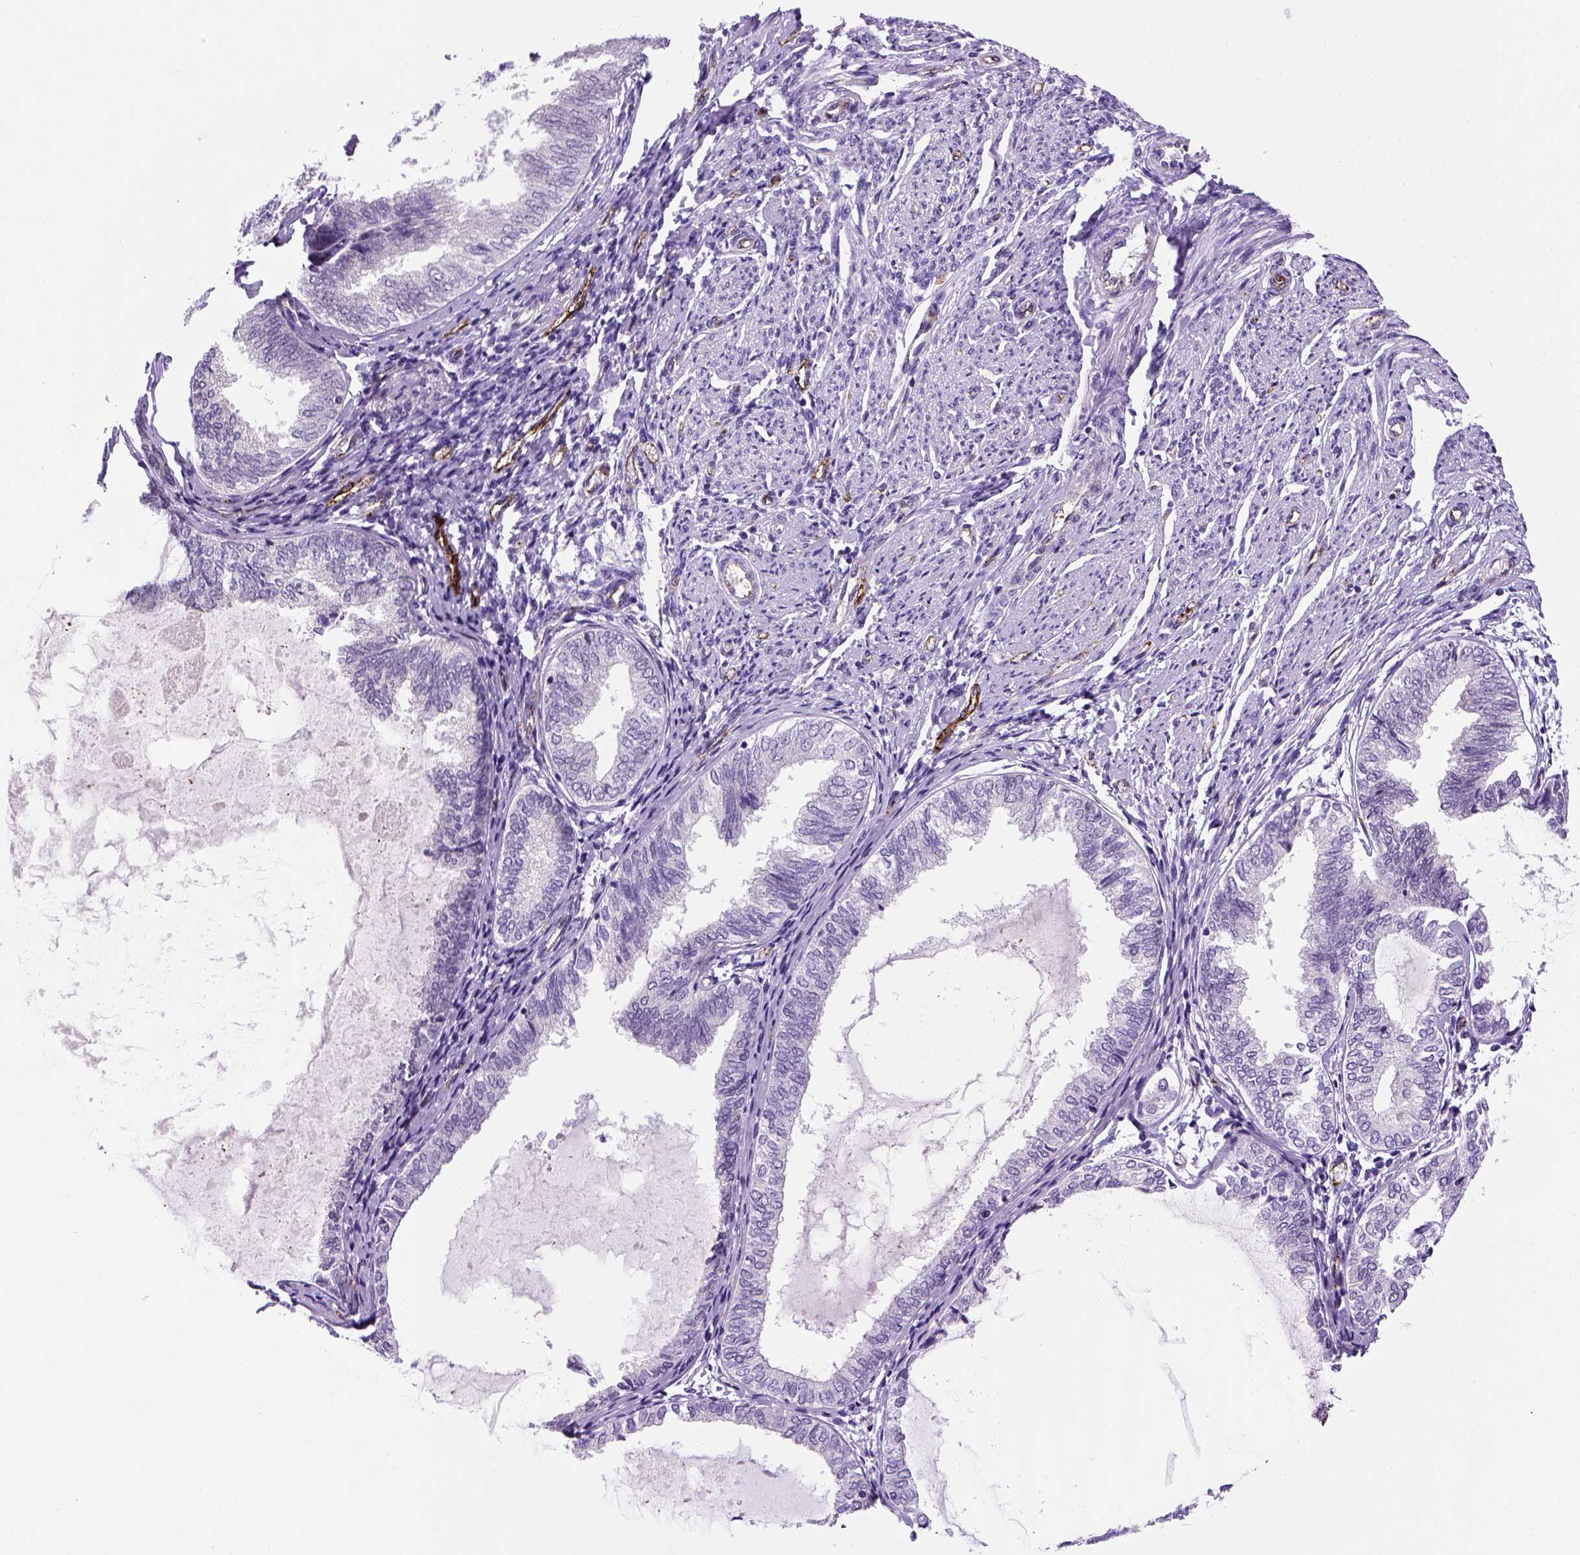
{"staining": {"intensity": "negative", "quantity": "none", "location": "none"}, "tissue": "endometrial cancer", "cell_type": "Tumor cells", "image_type": "cancer", "snomed": [{"axis": "morphology", "description": "Adenocarcinoma, NOS"}, {"axis": "topography", "description": "Endometrium"}], "caption": "A high-resolution histopathology image shows immunohistochemistry (IHC) staining of endometrial cancer, which exhibits no significant expression in tumor cells.", "gene": "VWF", "patient": {"sex": "female", "age": 68}}